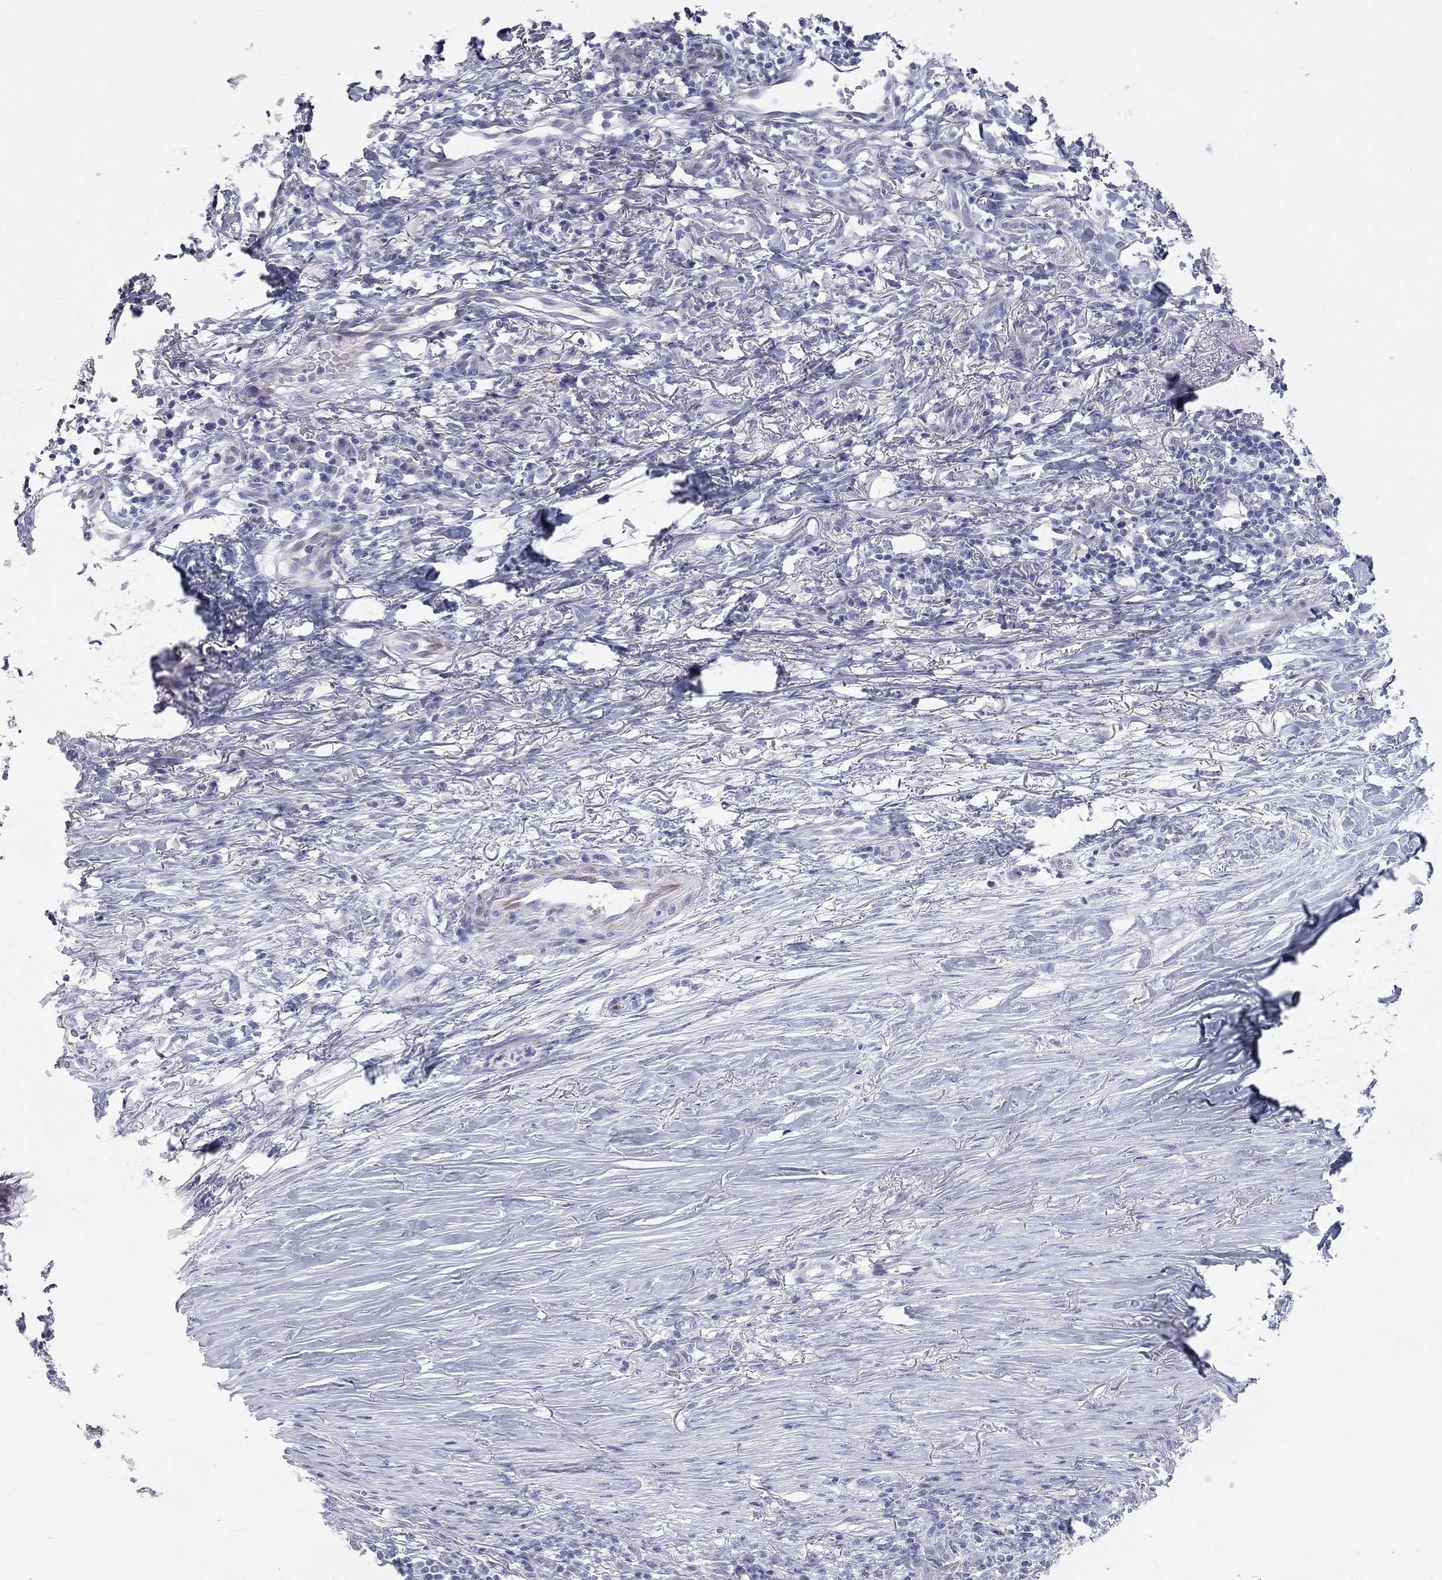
{"staining": {"intensity": "negative", "quantity": "none", "location": "none"}, "tissue": "skin cancer", "cell_type": "Tumor cells", "image_type": "cancer", "snomed": [{"axis": "morphology", "description": "Squamous cell carcinoma, NOS"}, {"axis": "topography", "description": "Skin"}], "caption": "The histopathology image shows no staining of tumor cells in squamous cell carcinoma (skin).", "gene": "PCDHGC5", "patient": {"sex": "male", "age": 70}}